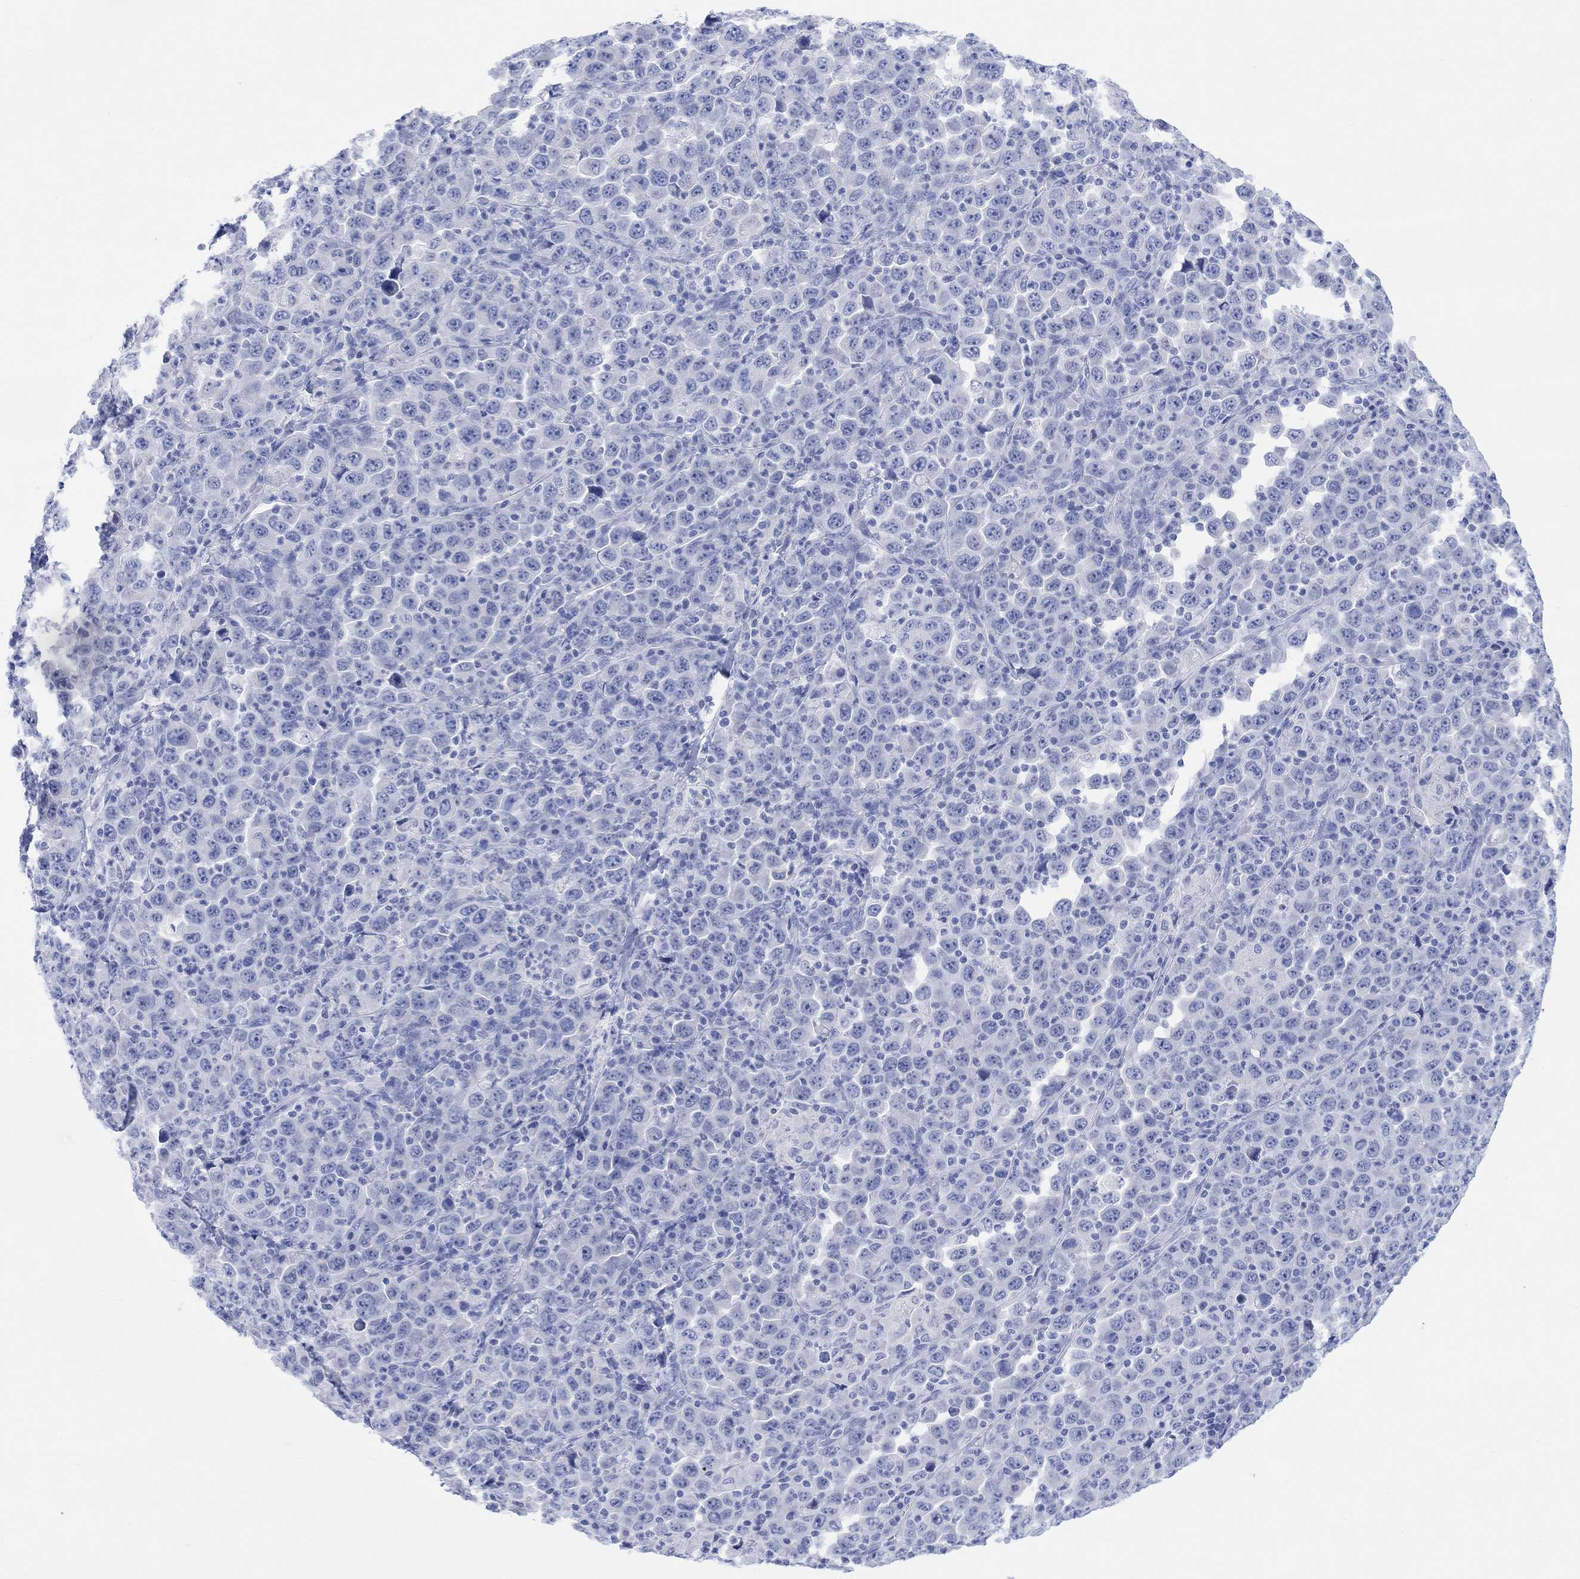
{"staining": {"intensity": "negative", "quantity": "none", "location": "none"}, "tissue": "stomach cancer", "cell_type": "Tumor cells", "image_type": "cancer", "snomed": [{"axis": "morphology", "description": "Normal tissue, NOS"}, {"axis": "morphology", "description": "Adenocarcinoma, NOS"}, {"axis": "topography", "description": "Stomach, upper"}, {"axis": "topography", "description": "Stomach"}], "caption": "There is no significant staining in tumor cells of adenocarcinoma (stomach).", "gene": "CALCA", "patient": {"sex": "male", "age": 59}}